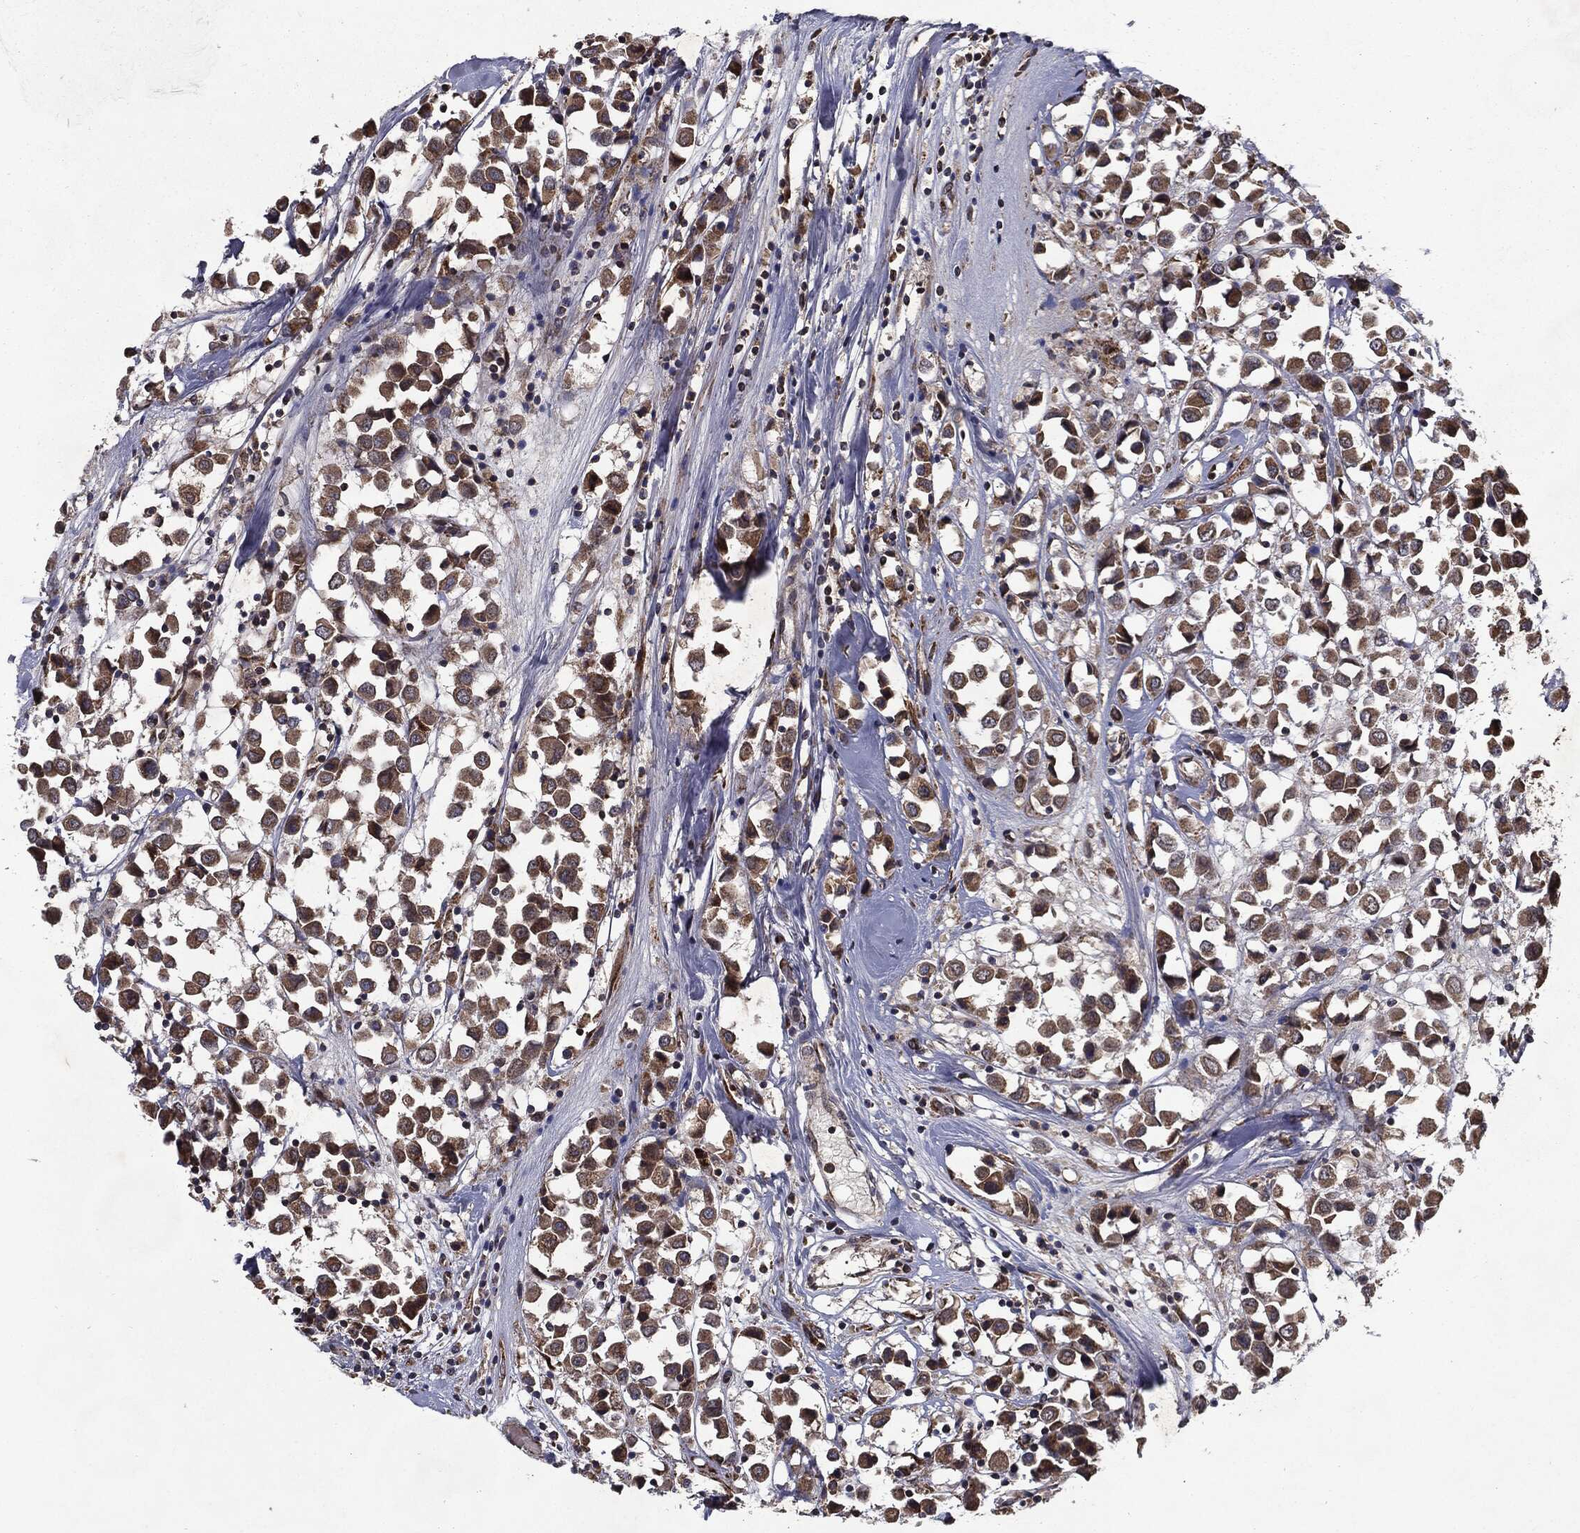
{"staining": {"intensity": "moderate", "quantity": ">75%", "location": "cytoplasmic/membranous"}, "tissue": "breast cancer", "cell_type": "Tumor cells", "image_type": "cancer", "snomed": [{"axis": "morphology", "description": "Duct carcinoma"}, {"axis": "topography", "description": "Breast"}], "caption": "Immunohistochemical staining of human breast infiltrating ductal carcinoma displays medium levels of moderate cytoplasmic/membranous protein staining in about >75% of tumor cells.", "gene": "HDAC5", "patient": {"sex": "female", "age": 61}}